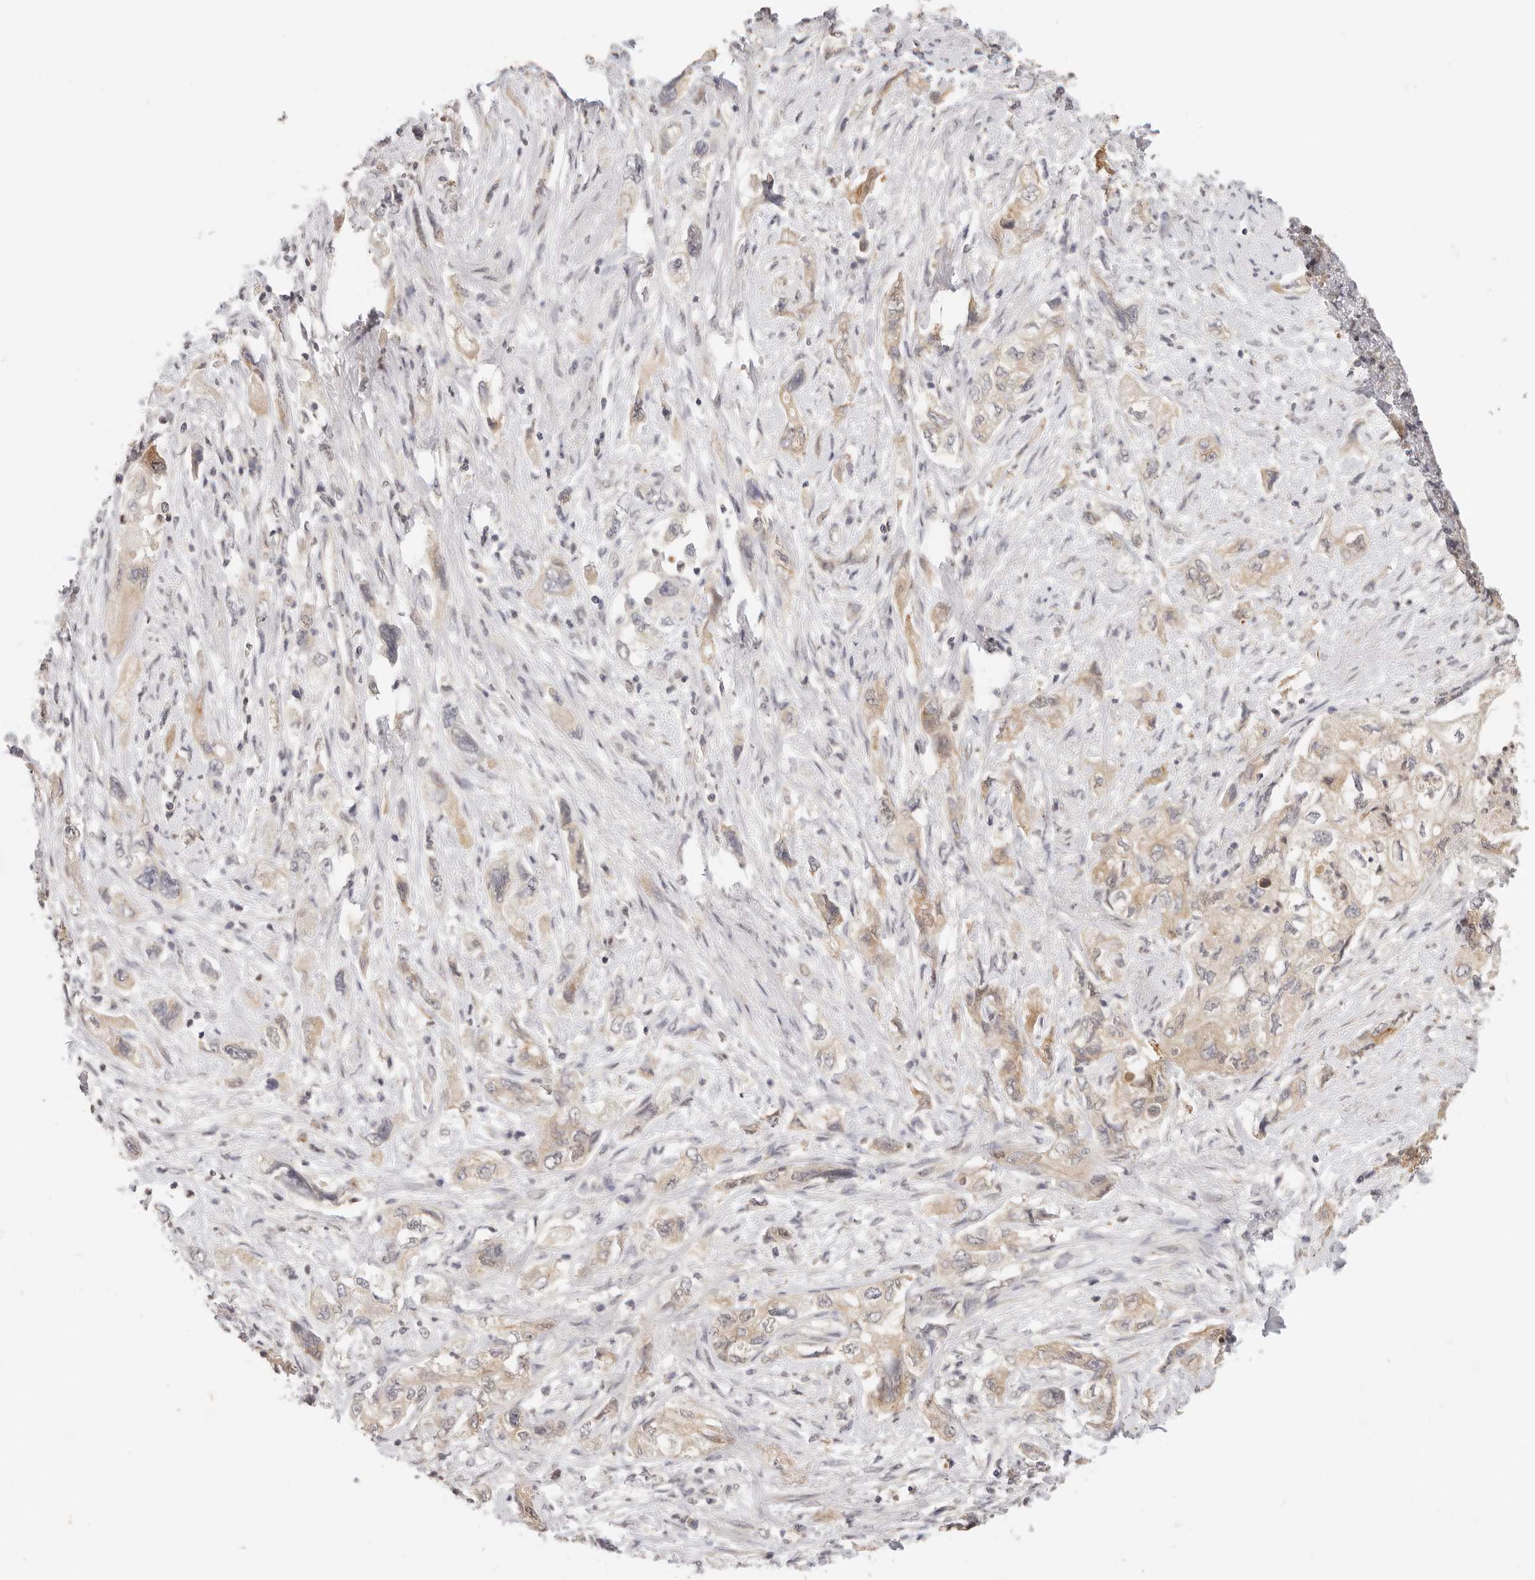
{"staining": {"intensity": "weak", "quantity": ">75%", "location": "cytoplasmic/membranous"}, "tissue": "pancreatic cancer", "cell_type": "Tumor cells", "image_type": "cancer", "snomed": [{"axis": "morphology", "description": "Adenocarcinoma, NOS"}, {"axis": "topography", "description": "Pancreas"}], "caption": "Human adenocarcinoma (pancreatic) stained with a brown dye demonstrates weak cytoplasmic/membranous positive expression in approximately >75% of tumor cells.", "gene": "GGPS1", "patient": {"sex": "female", "age": 73}}